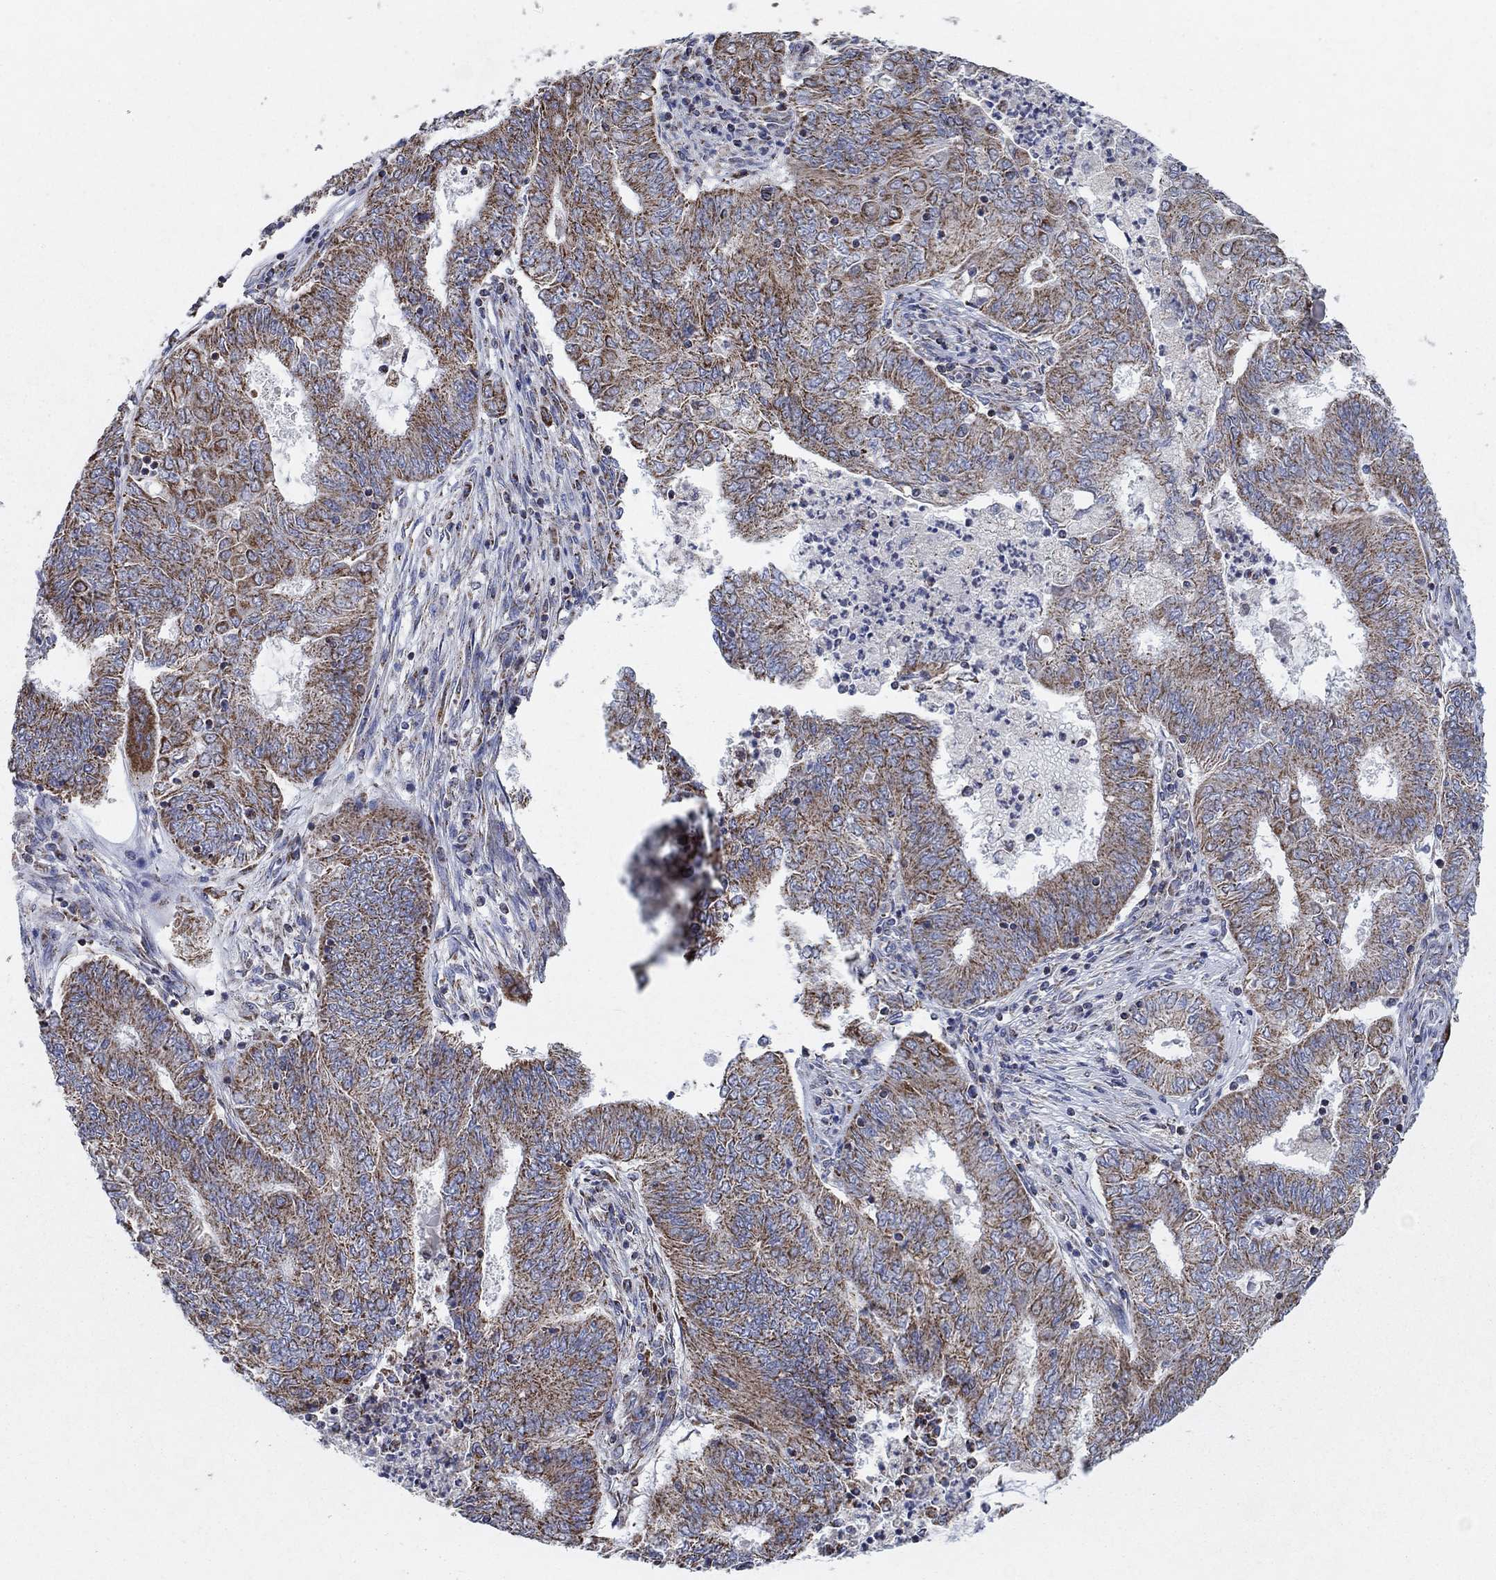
{"staining": {"intensity": "moderate", "quantity": ">75%", "location": "cytoplasmic/membranous"}, "tissue": "endometrial cancer", "cell_type": "Tumor cells", "image_type": "cancer", "snomed": [{"axis": "morphology", "description": "Adenocarcinoma, NOS"}, {"axis": "topography", "description": "Endometrium"}], "caption": "Adenocarcinoma (endometrial) tissue reveals moderate cytoplasmic/membranous staining in approximately >75% of tumor cells (brown staining indicates protein expression, while blue staining denotes nuclei).", "gene": "C9orf85", "patient": {"sex": "female", "age": 62}}